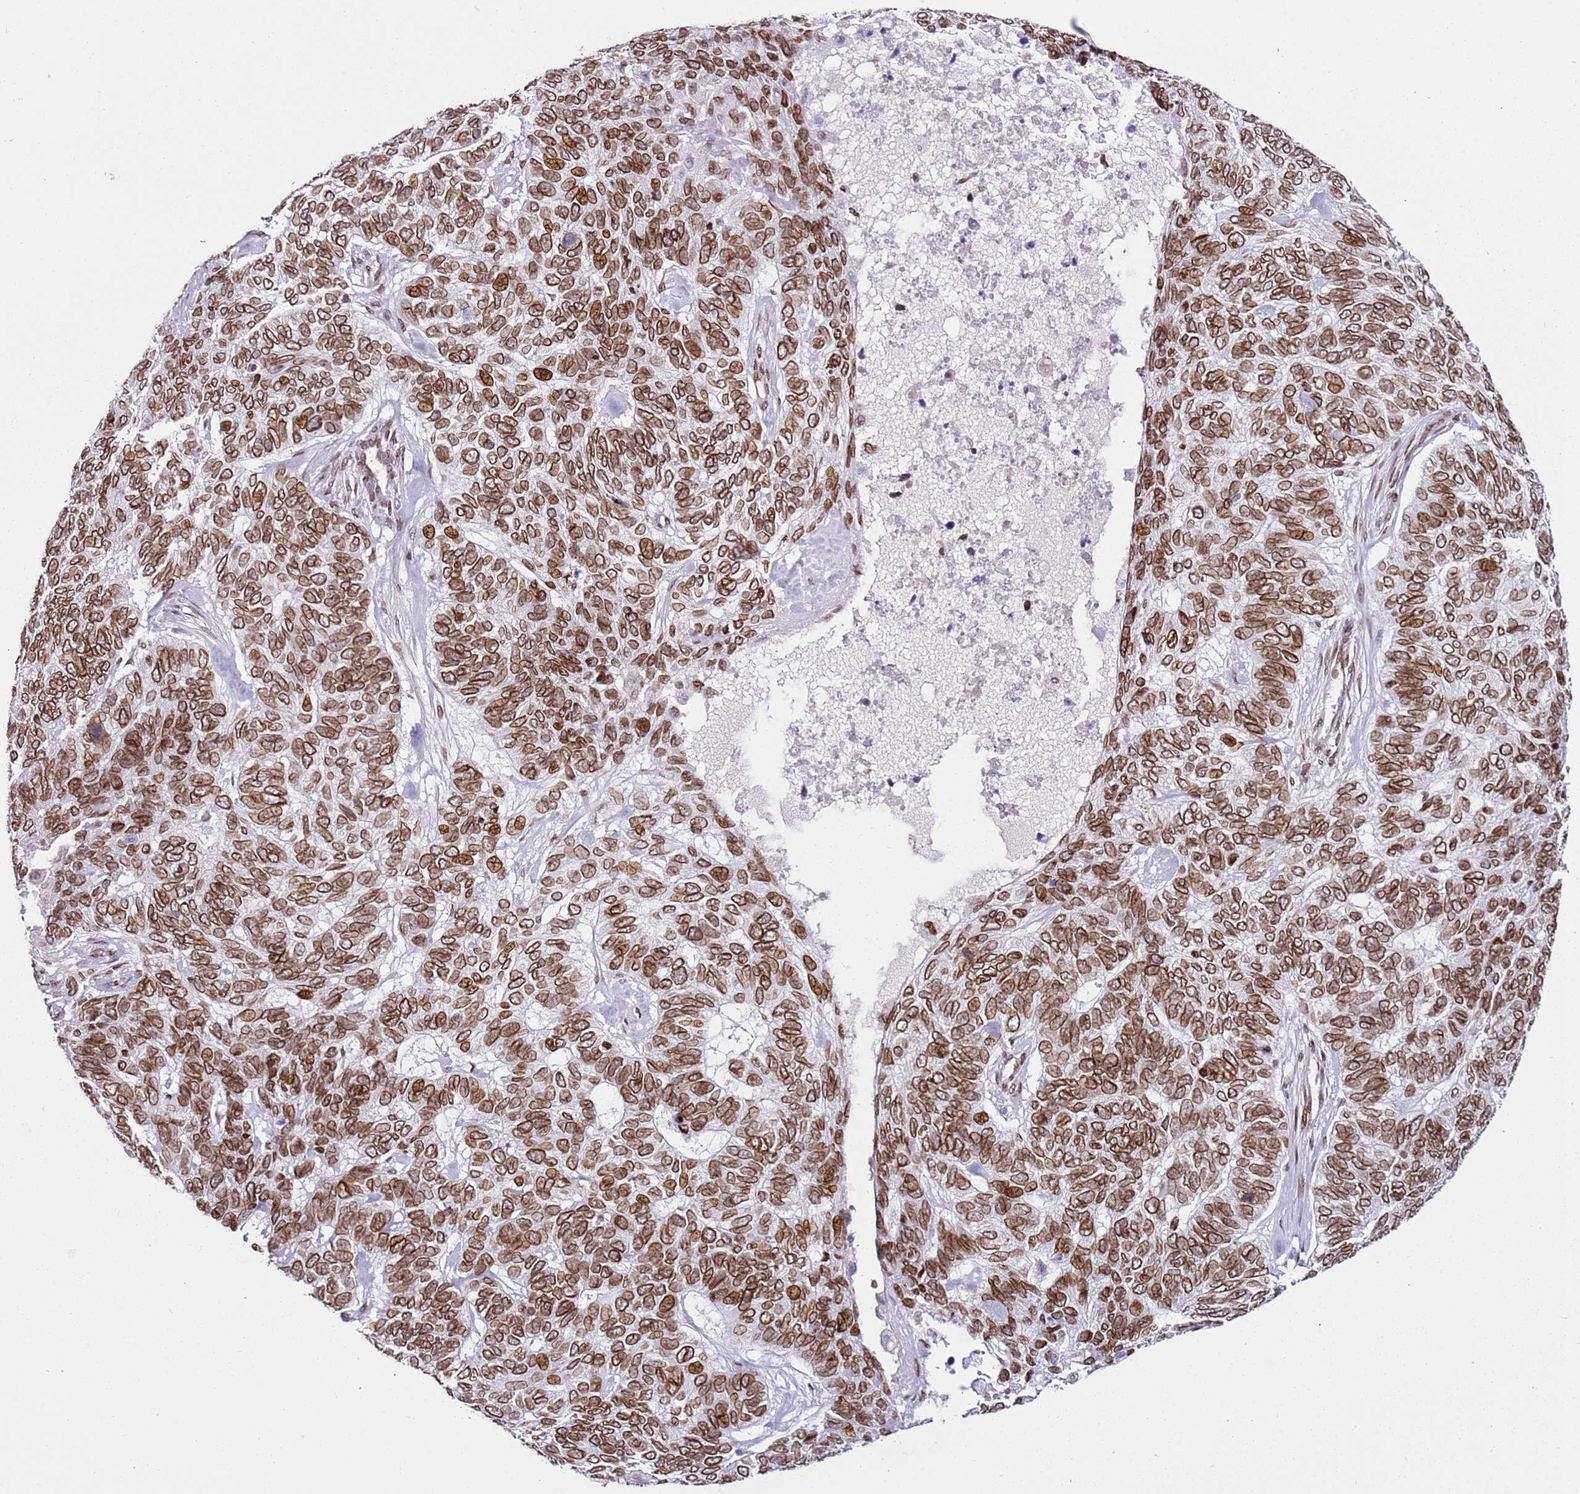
{"staining": {"intensity": "strong", "quantity": ">75%", "location": "cytoplasmic/membranous,nuclear"}, "tissue": "skin cancer", "cell_type": "Tumor cells", "image_type": "cancer", "snomed": [{"axis": "morphology", "description": "Basal cell carcinoma"}, {"axis": "topography", "description": "Skin"}], "caption": "High-magnification brightfield microscopy of skin basal cell carcinoma stained with DAB (brown) and counterstained with hematoxylin (blue). tumor cells exhibit strong cytoplasmic/membranous and nuclear positivity is identified in about>75% of cells.", "gene": "POU6F1", "patient": {"sex": "female", "age": 65}}